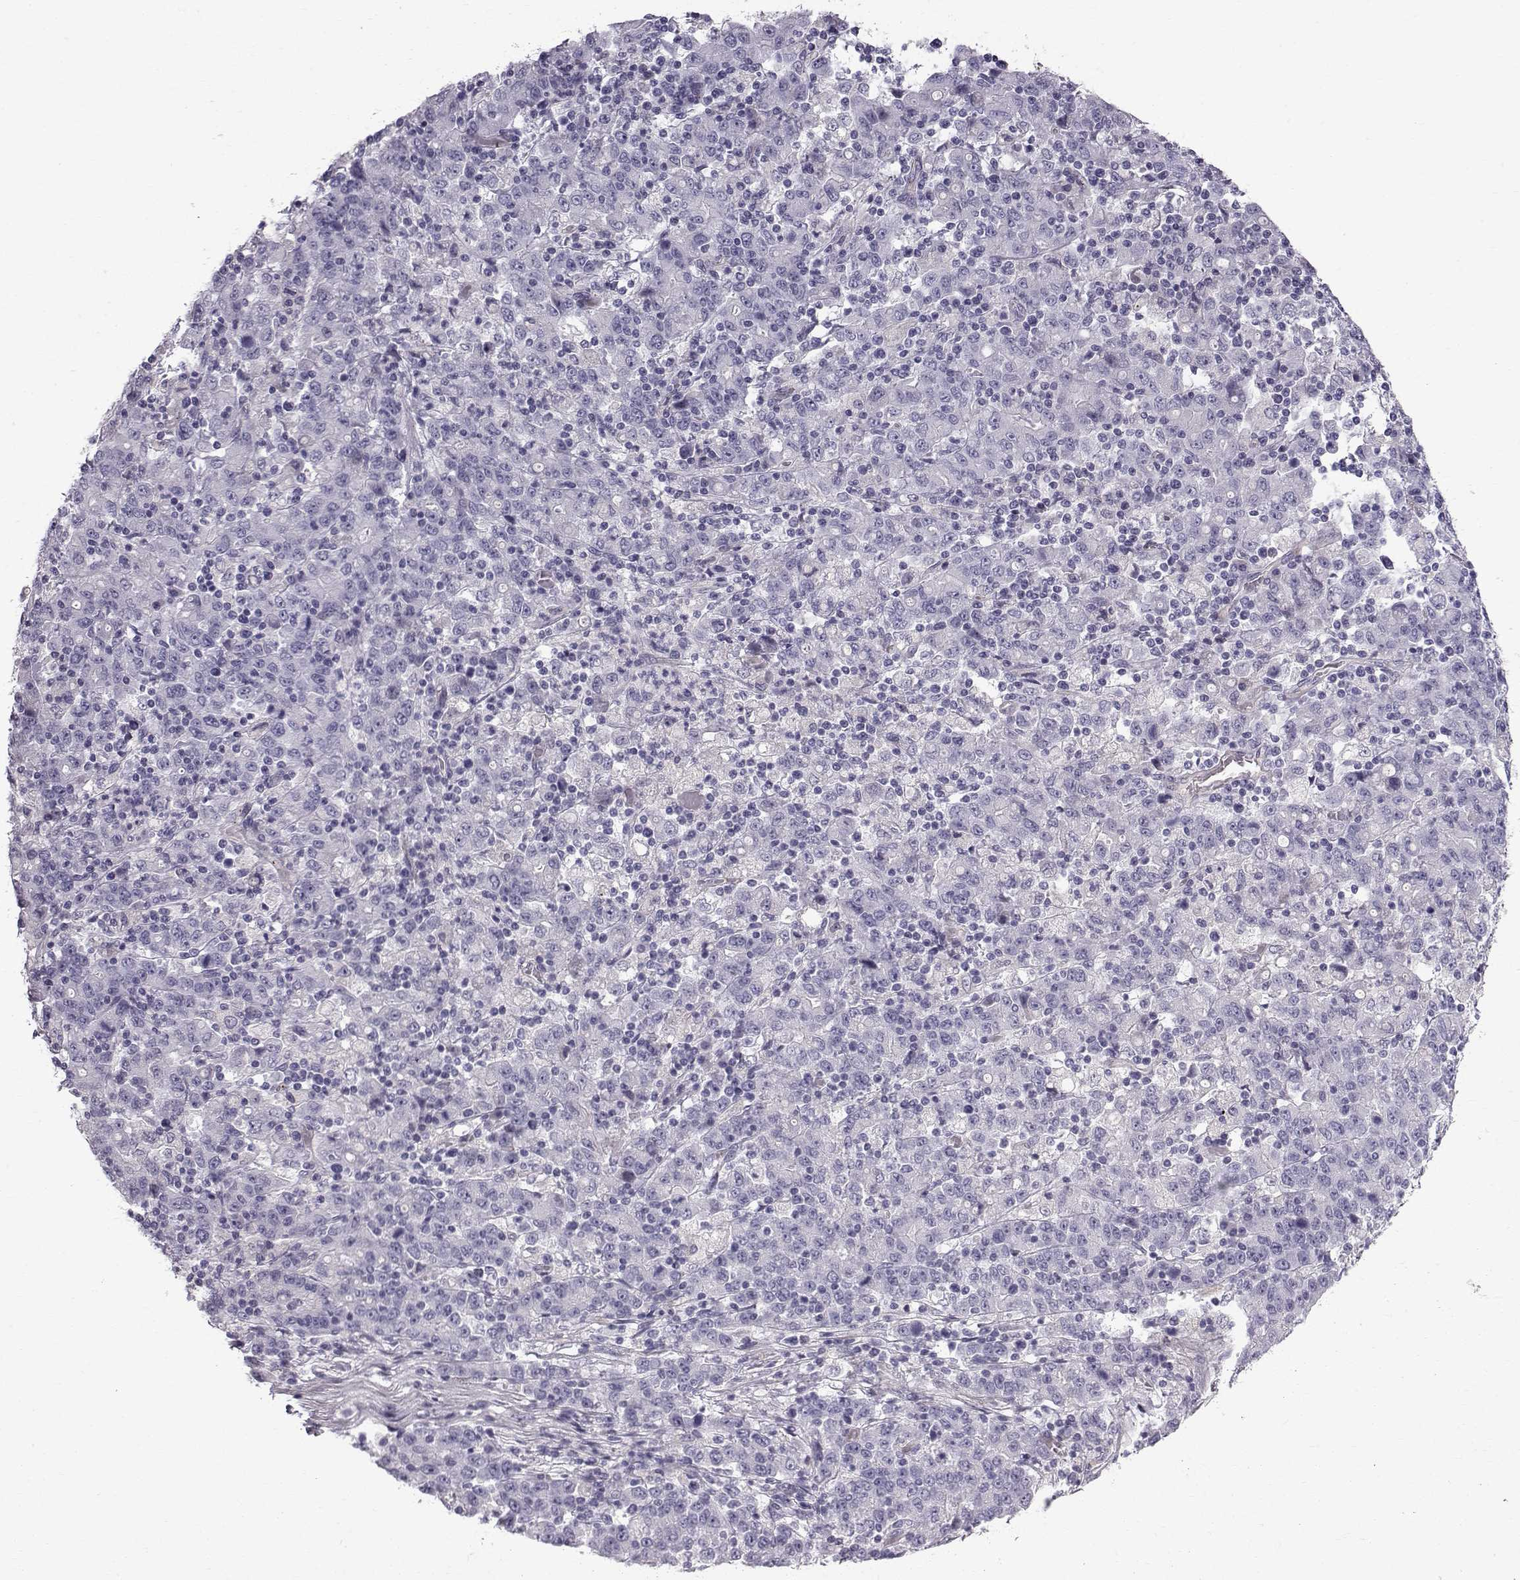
{"staining": {"intensity": "negative", "quantity": "none", "location": "none"}, "tissue": "stomach cancer", "cell_type": "Tumor cells", "image_type": "cancer", "snomed": [{"axis": "morphology", "description": "Adenocarcinoma, NOS"}, {"axis": "topography", "description": "Stomach, upper"}], "caption": "Immunohistochemistry photomicrograph of neoplastic tissue: human stomach cancer stained with DAB (3,3'-diaminobenzidine) displays no significant protein positivity in tumor cells.", "gene": "CALCR", "patient": {"sex": "male", "age": 69}}